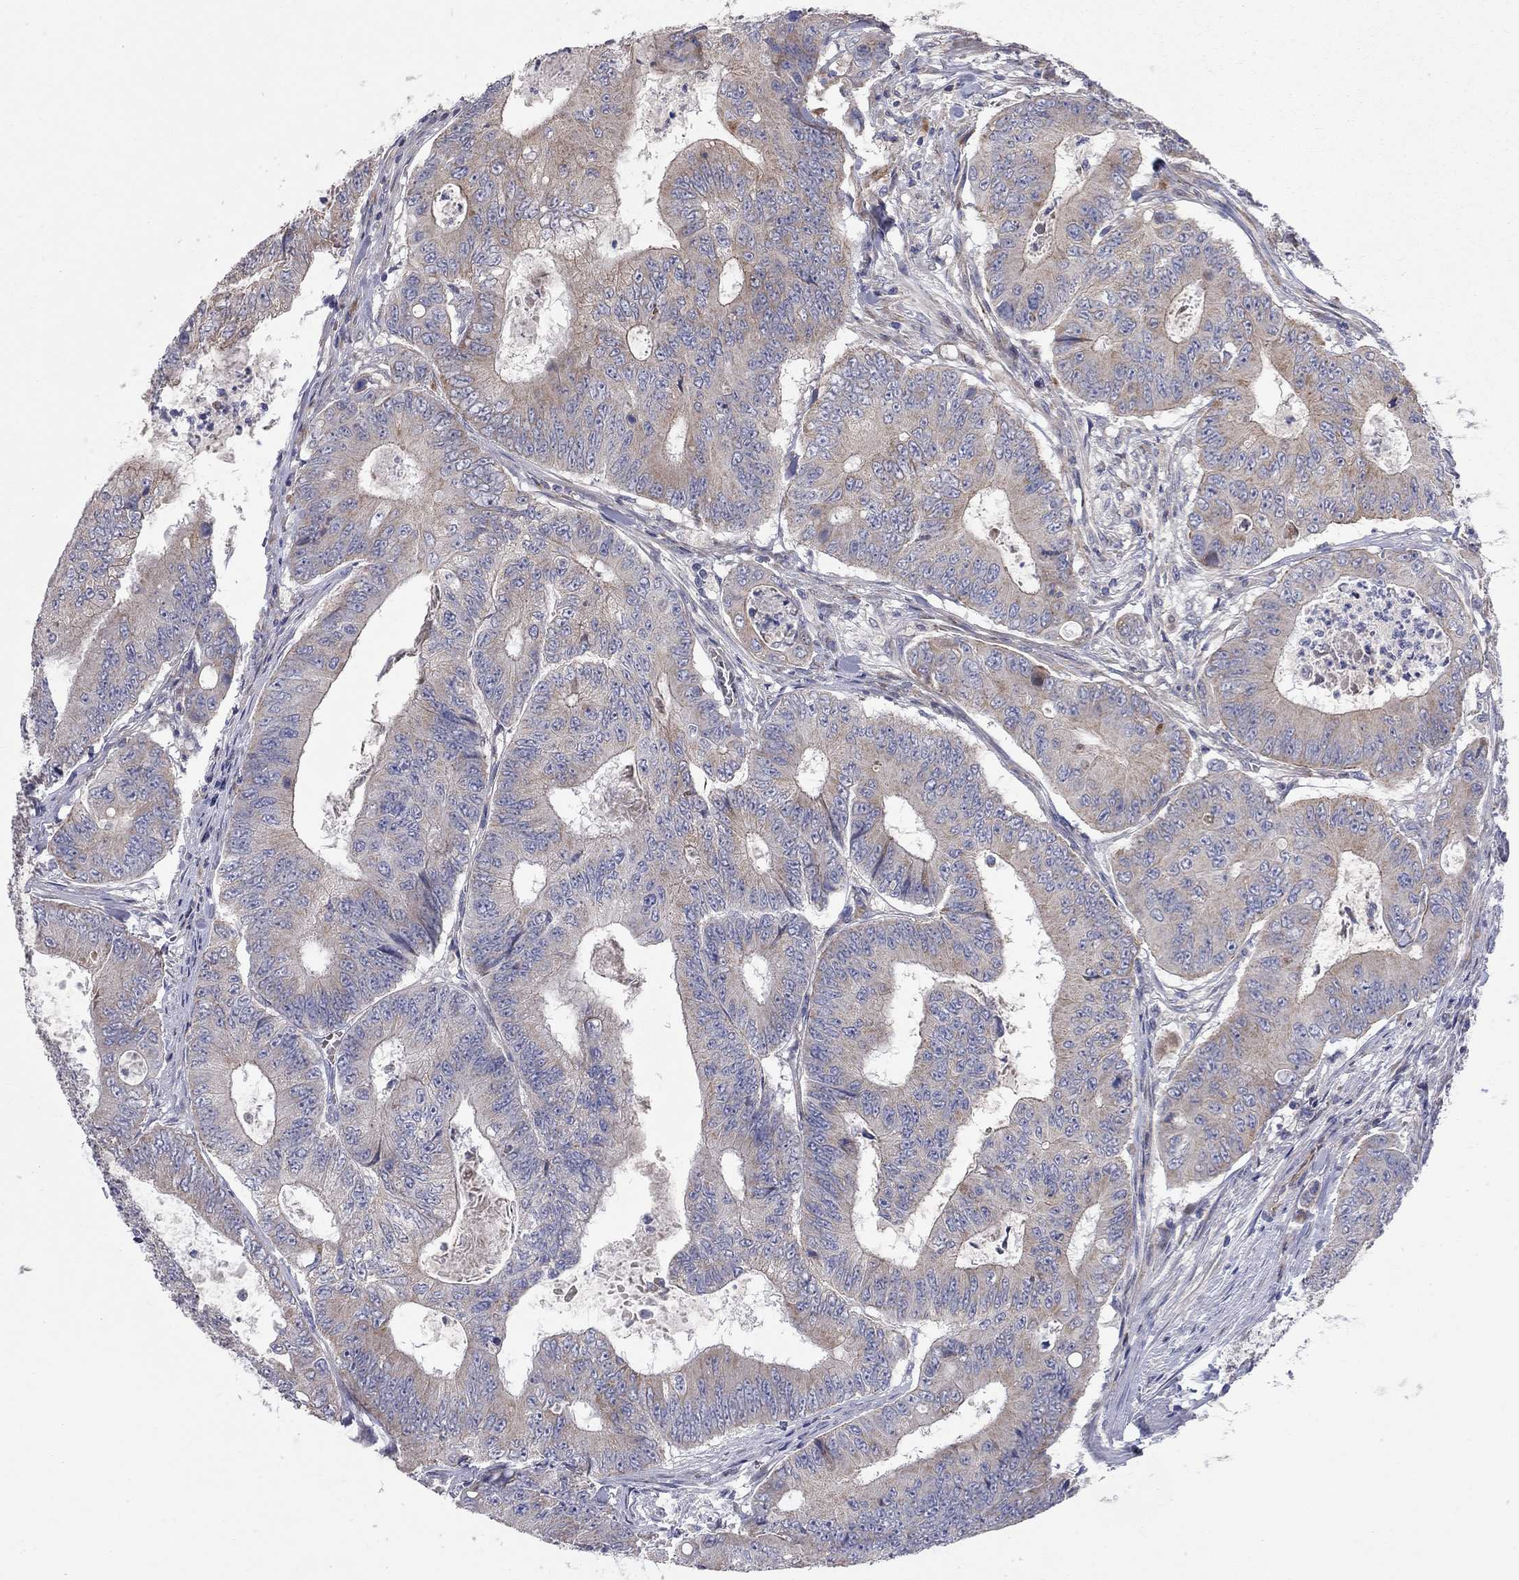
{"staining": {"intensity": "moderate", "quantity": "<25%", "location": "cytoplasmic/membranous"}, "tissue": "colorectal cancer", "cell_type": "Tumor cells", "image_type": "cancer", "snomed": [{"axis": "morphology", "description": "Adenocarcinoma, NOS"}, {"axis": "topography", "description": "Colon"}], "caption": "Tumor cells display moderate cytoplasmic/membranous positivity in approximately <25% of cells in colorectal cancer.", "gene": "KANSL1L", "patient": {"sex": "female", "age": 48}}